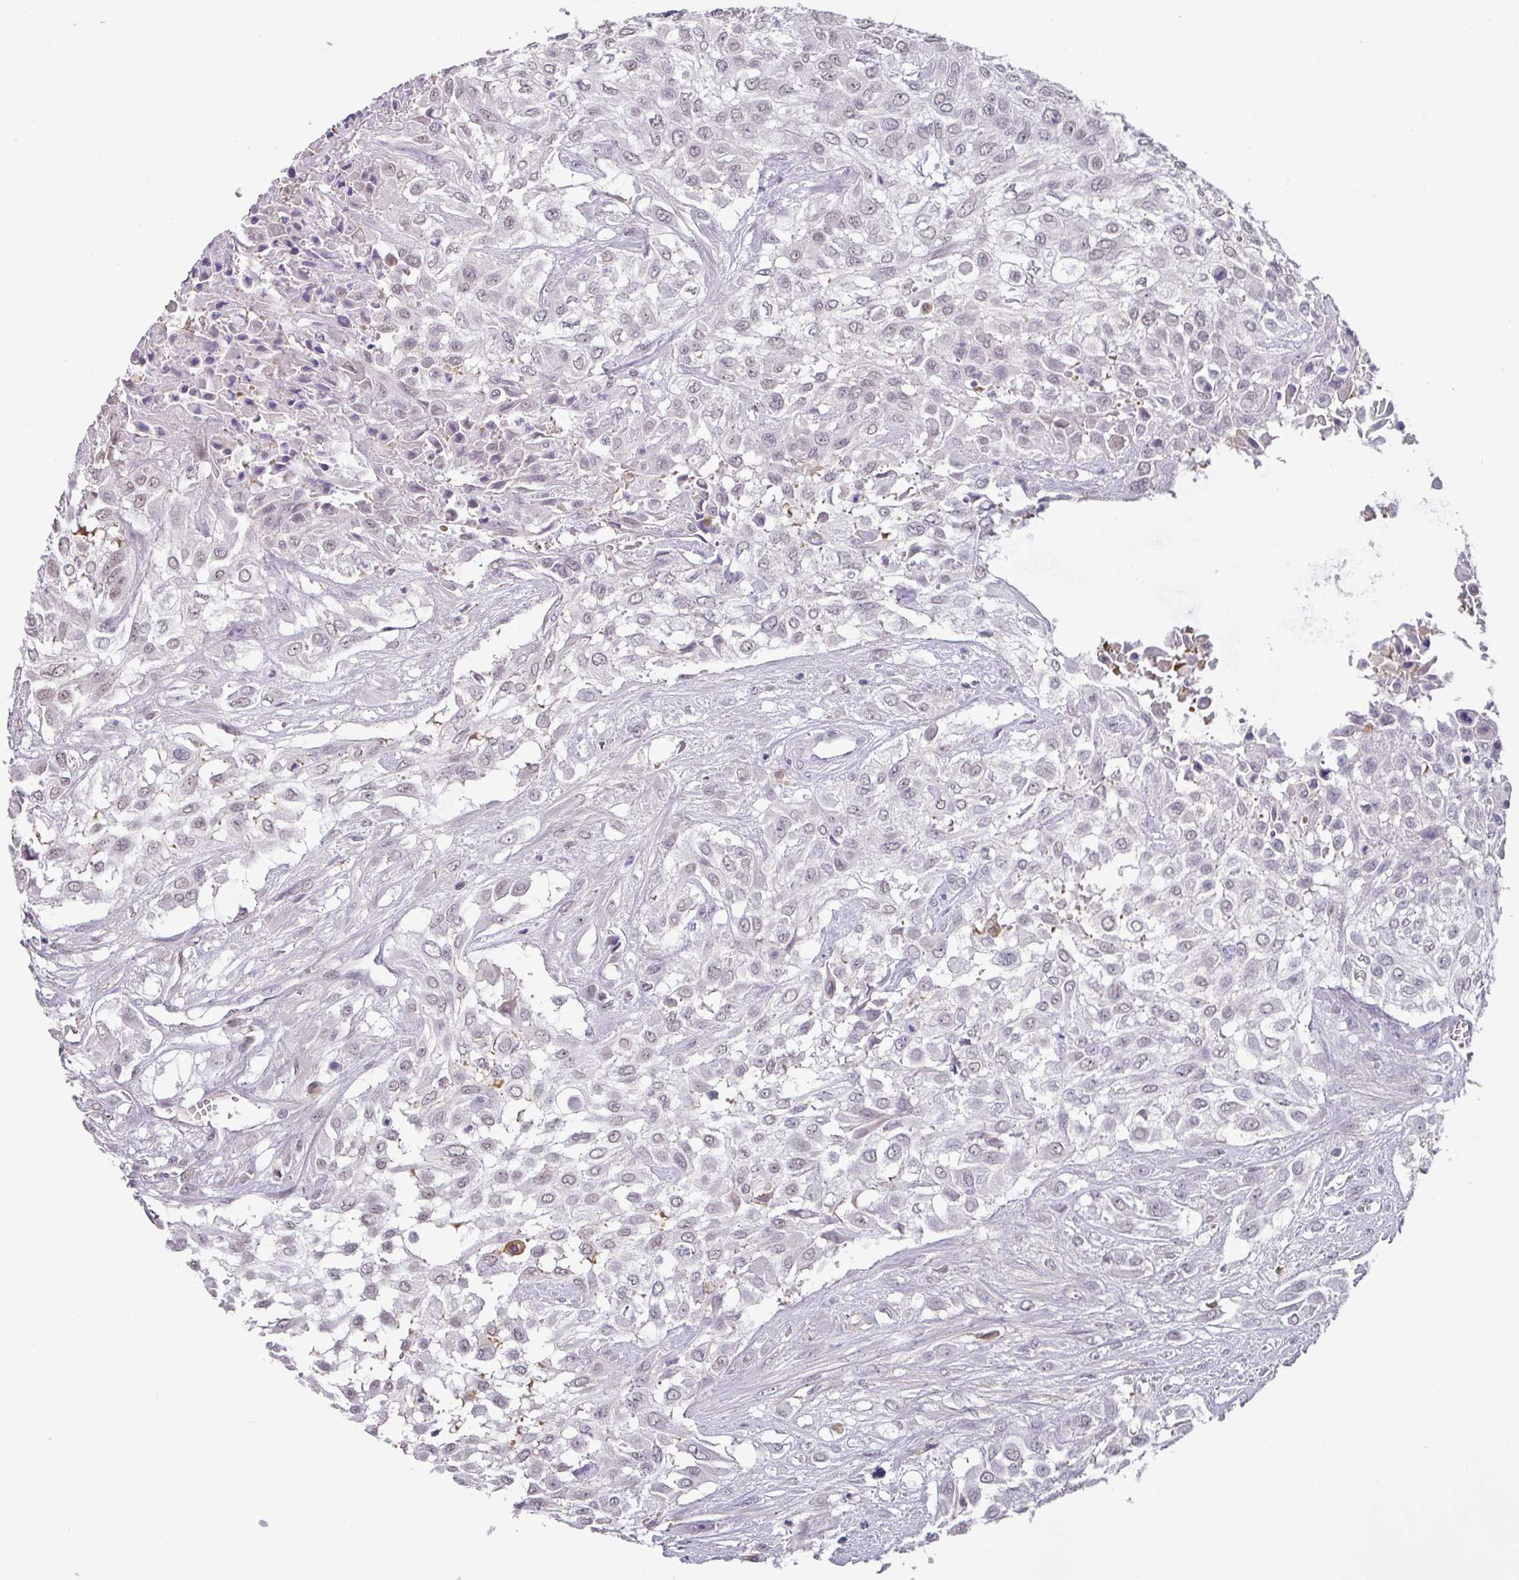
{"staining": {"intensity": "weak", "quantity": "25%-75%", "location": "nuclear"}, "tissue": "urothelial cancer", "cell_type": "Tumor cells", "image_type": "cancer", "snomed": [{"axis": "morphology", "description": "Urothelial carcinoma, High grade"}, {"axis": "topography", "description": "Urinary bladder"}], "caption": "Brown immunohistochemical staining in human urothelial carcinoma (high-grade) displays weak nuclear expression in about 25%-75% of tumor cells.", "gene": "C1QB", "patient": {"sex": "male", "age": 57}}